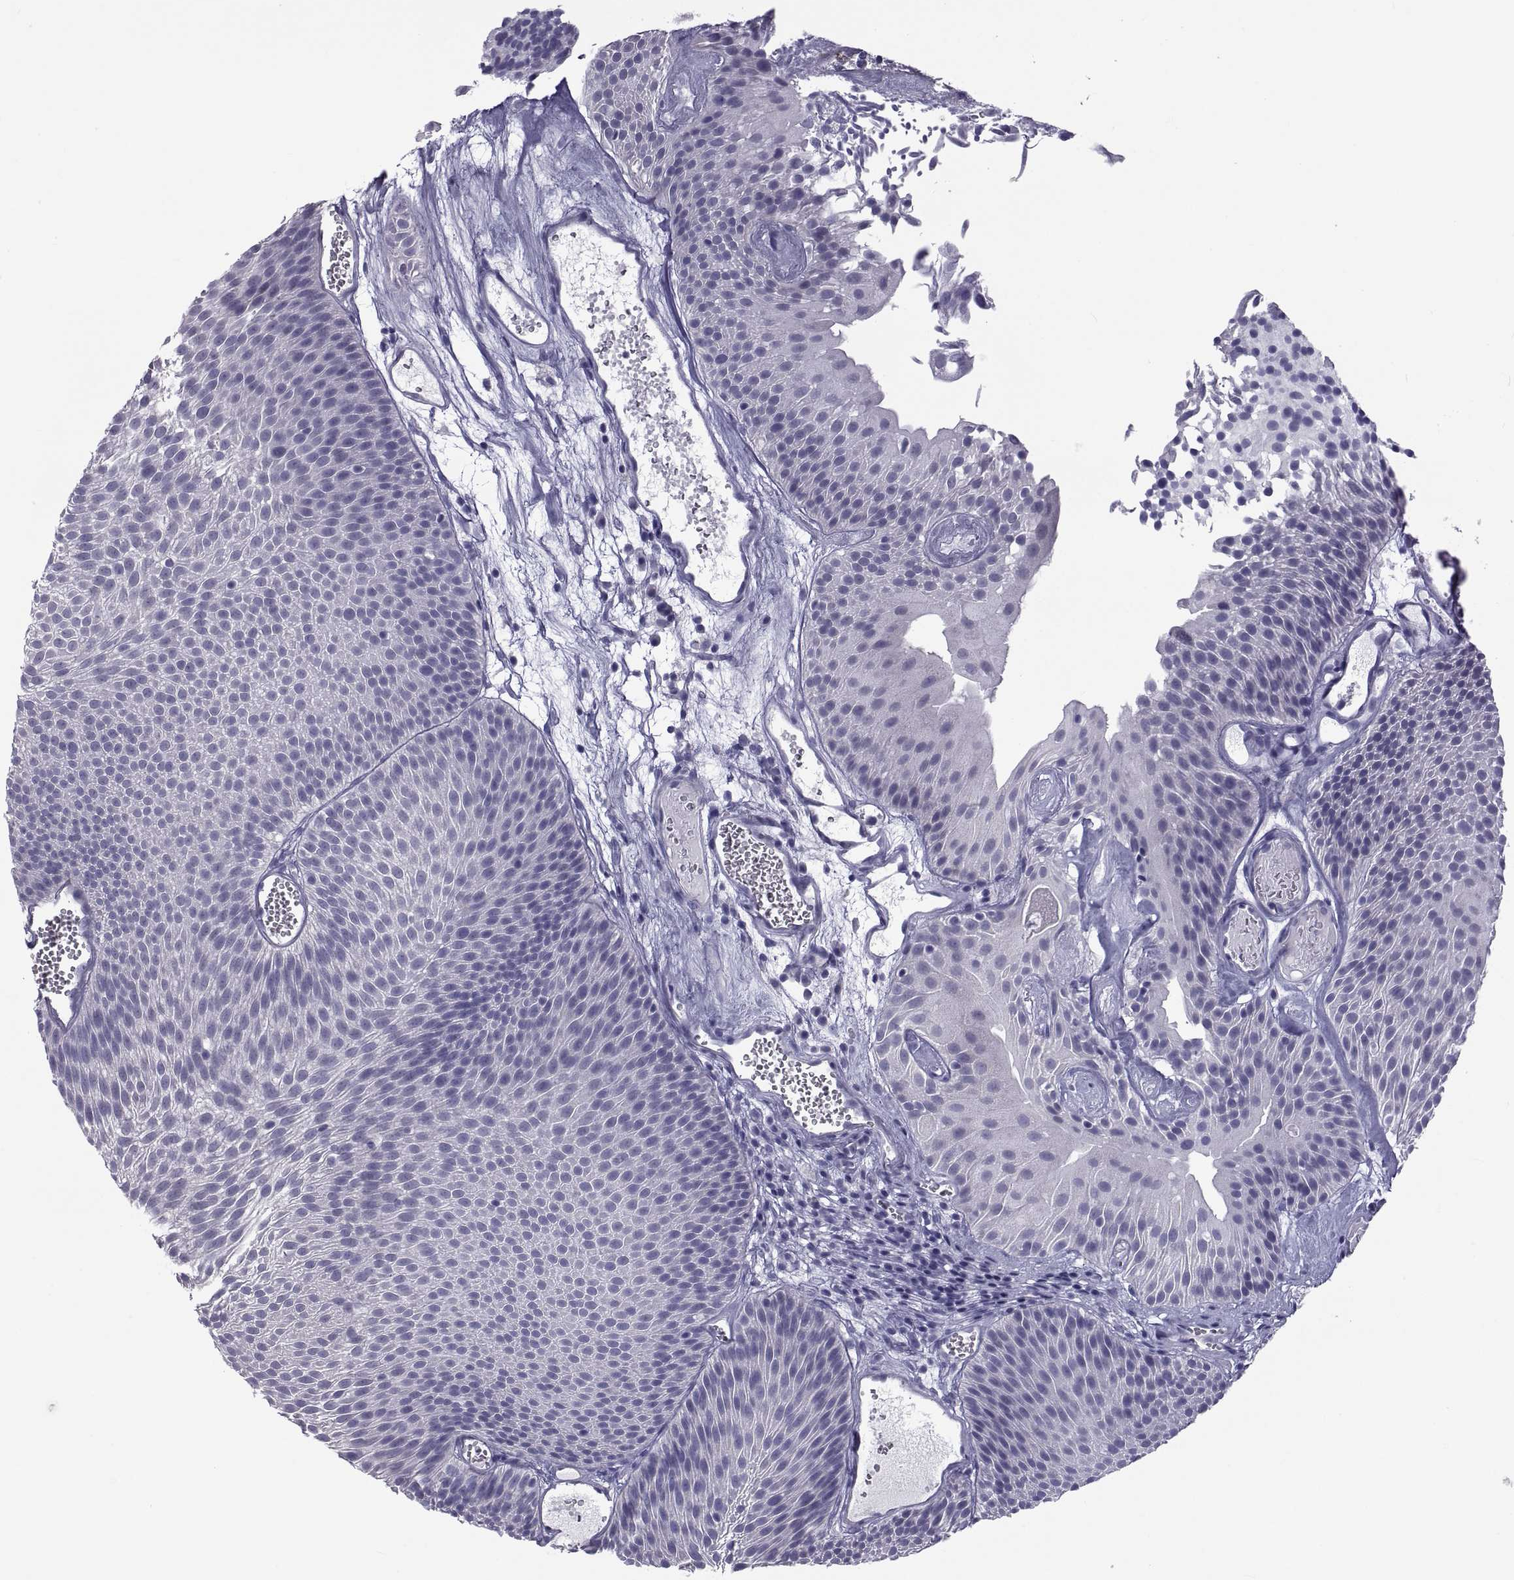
{"staining": {"intensity": "negative", "quantity": "none", "location": "none"}, "tissue": "urothelial cancer", "cell_type": "Tumor cells", "image_type": "cancer", "snomed": [{"axis": "morphology", "description": "Urothelial carcinoma, Low grade"}, {"axis": "topography", "description": "Urinary bladder"}], "caption": "There is no significant staining in tumor cells of urothelial cancer.", "gene": "MAGEB1", "patient": {"sex": "male", "age": 52}}